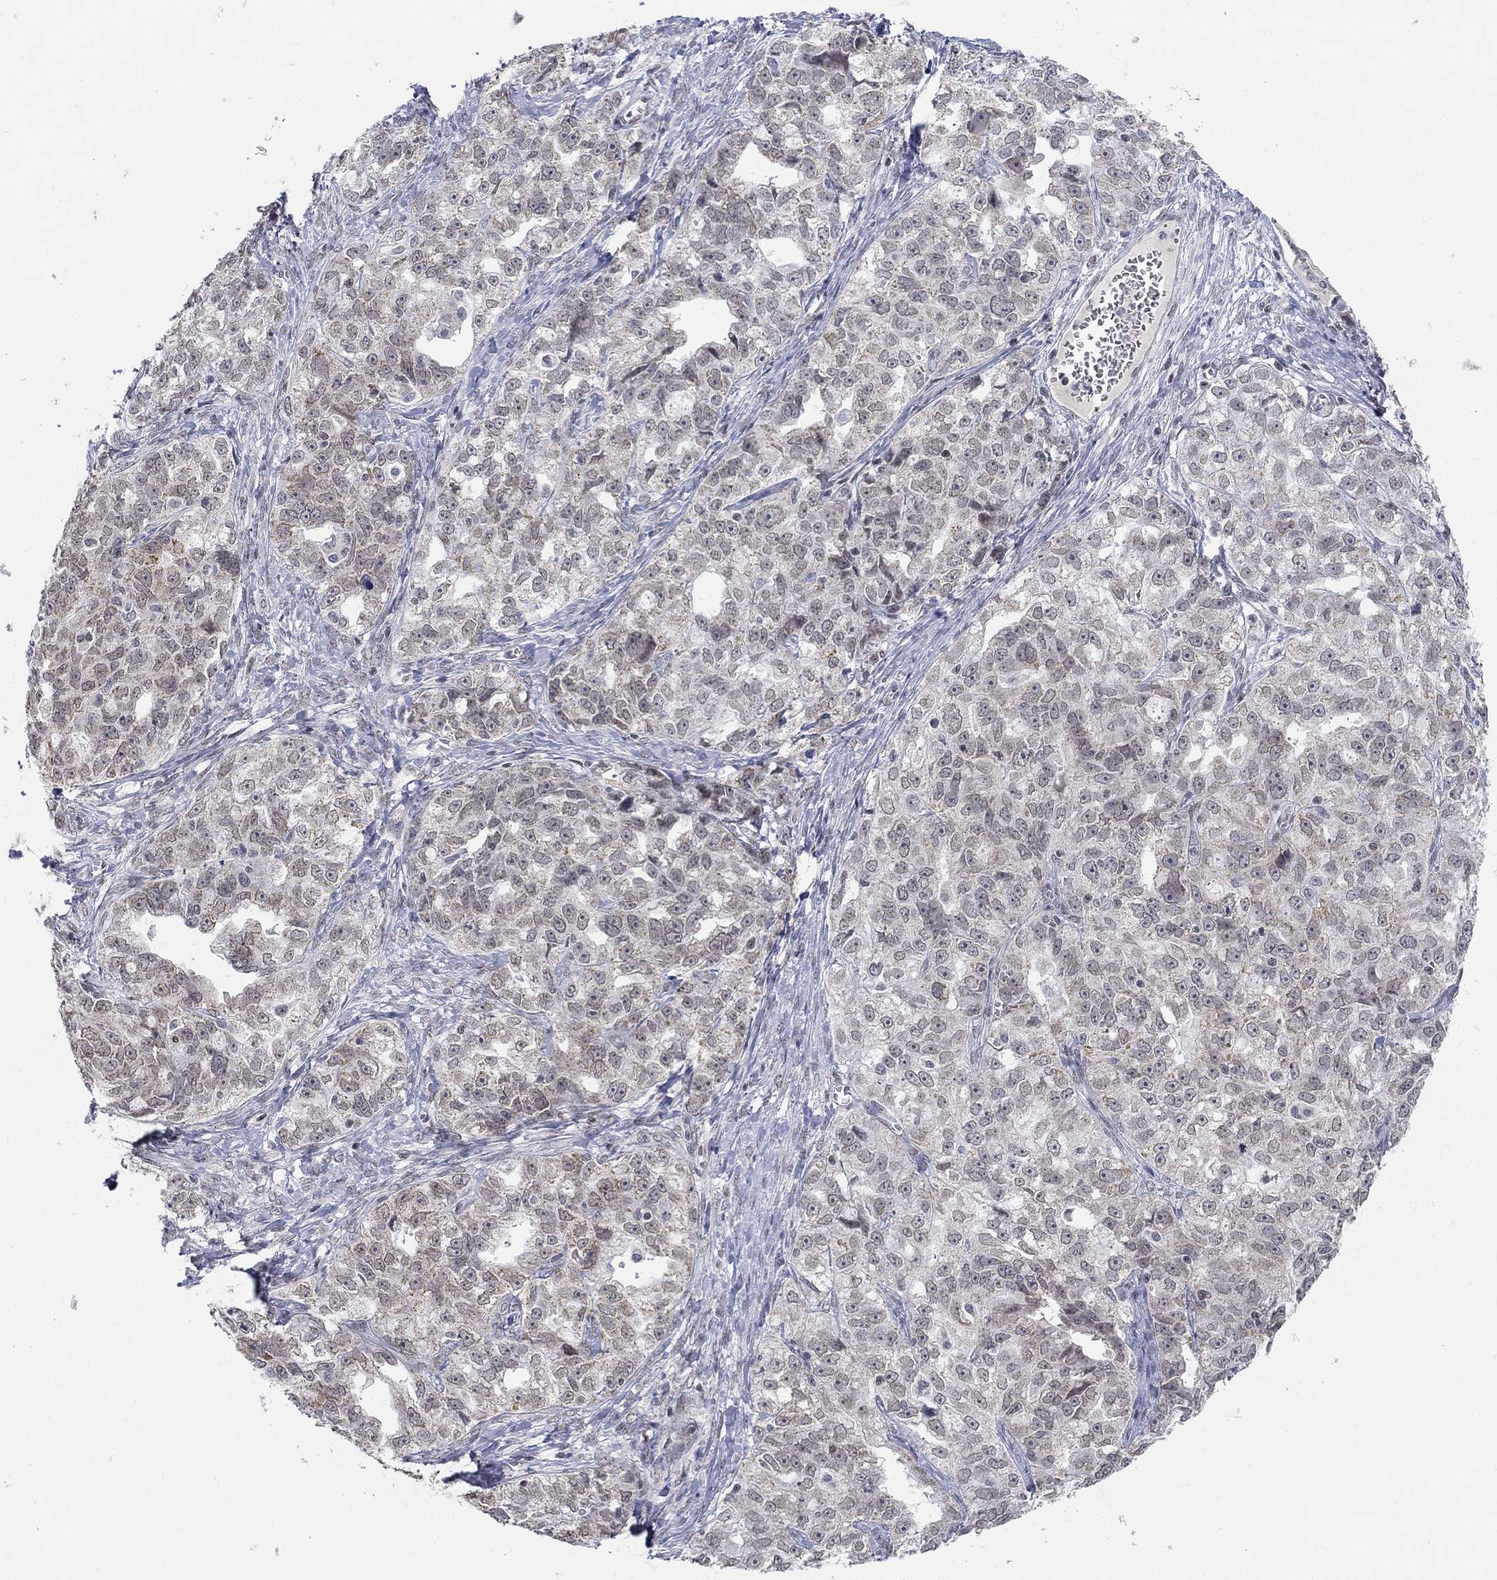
{"staining": {"intensity": "negative", "quantity": "none", "location": "none"}, "tissue": "ovarian cancer", "cell_type": "Tumor cells", "image_type": "cancer", "snomed": [{"axis": "morphology", "description": "Cystadenocarcinoma, serous, NOS"}, {"axis": "topography", "description": "Ovary"}], "caption": "Ovarian serous cystadenocarcinoma was stained to show a protein in brown. There is no significant positivity in tumor cells.", "gene": "KLF12", "patient": {"sex": "female", "age": 51}}